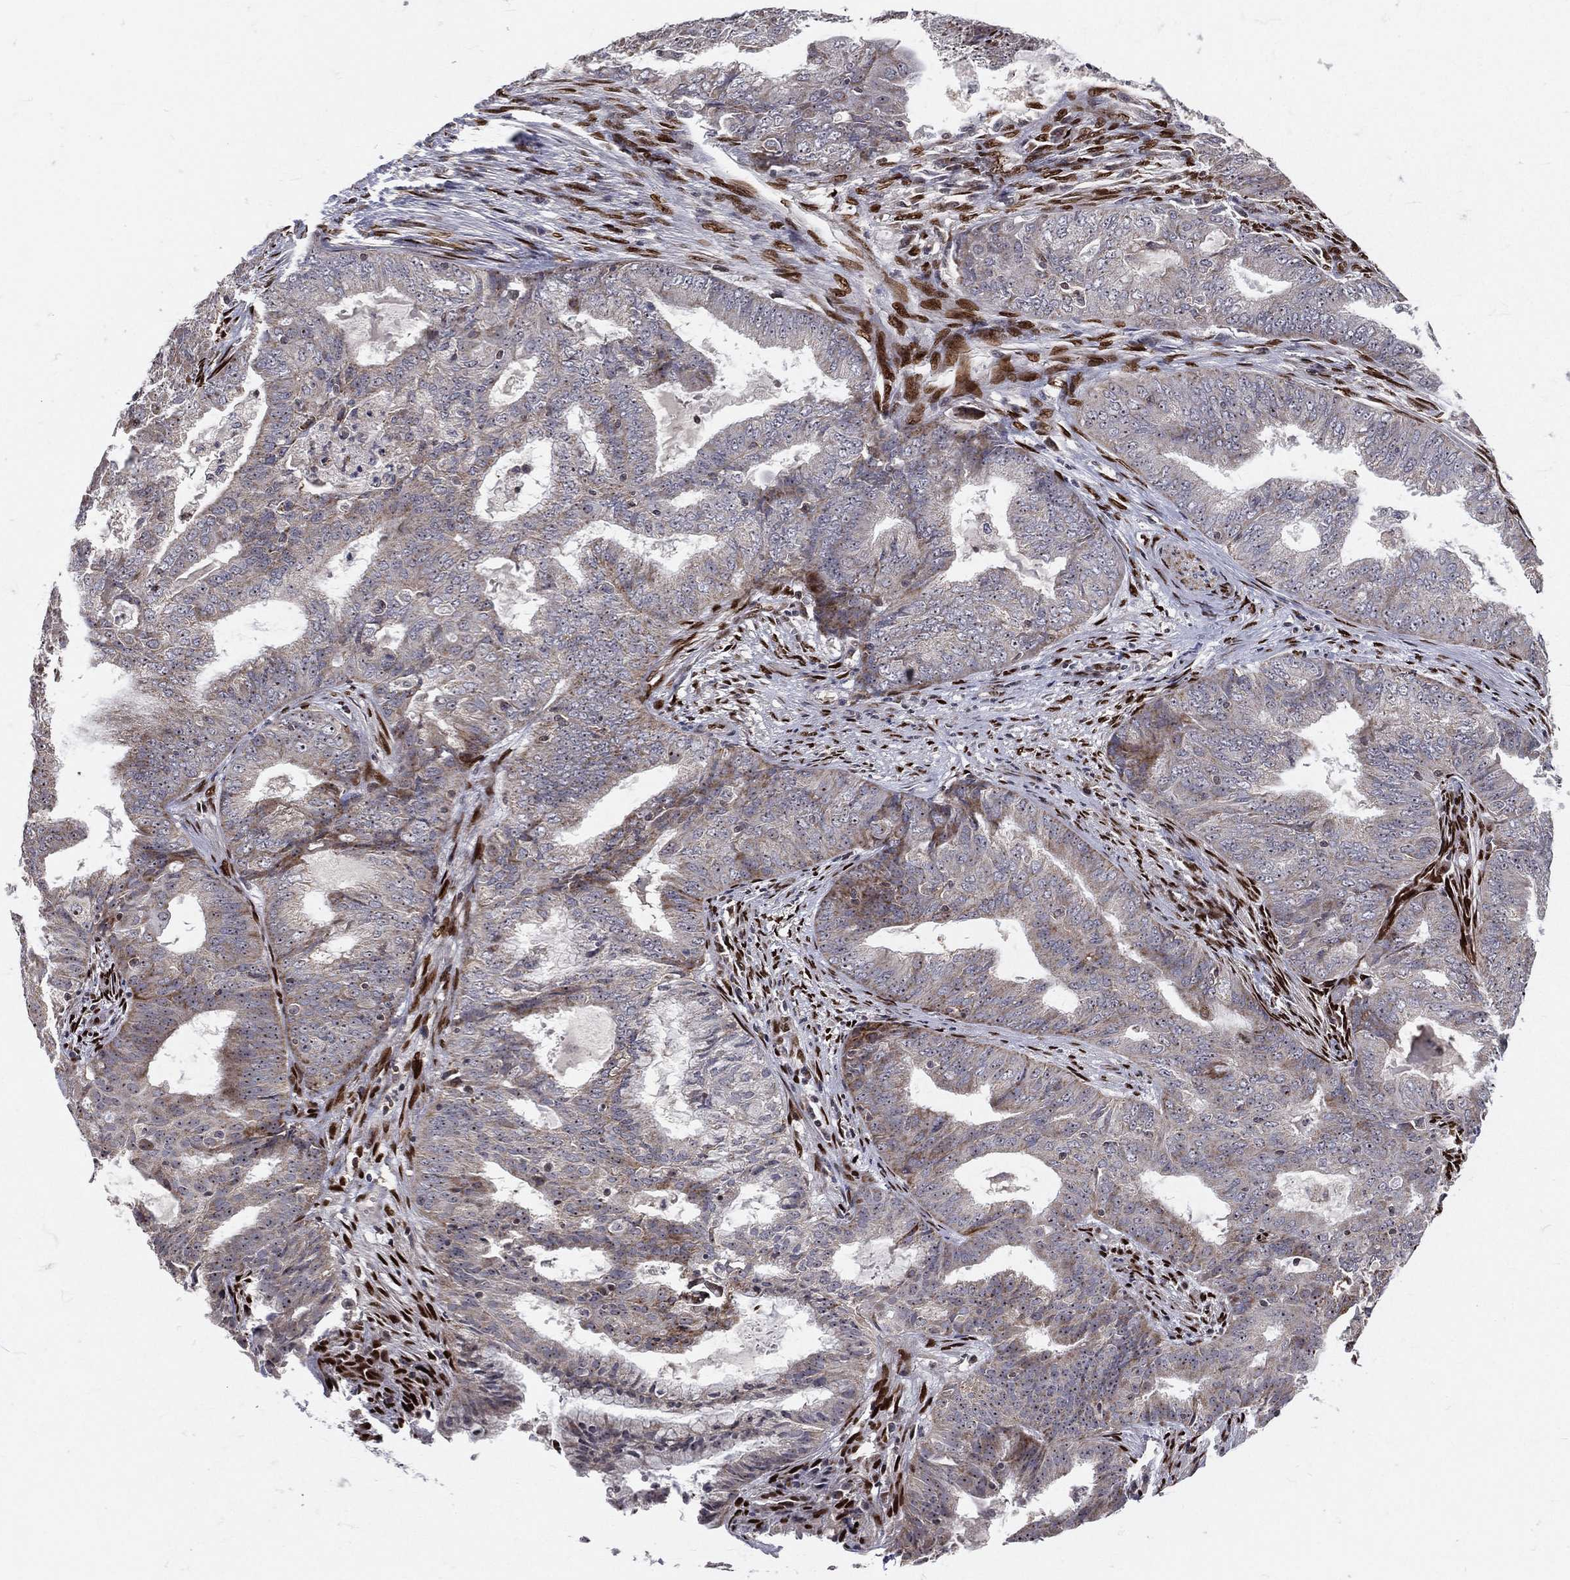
{"staining": {"intensity": "moderate", "quantity": "<25%", "location": "cytoplasmic/membranous"}, "tissue": "endometrial cancer", "cell_type": "Tumor cells", "image_type": "cancer", "snomed": [{"axis": "morphology", "description": "Adenocarcinoma, NOS"}, {"axis": "topography", "description": "Endometrium"}], "caption": "A micrograph of human adenocarcinoma (endometrial) stained for a protein reveals moderate cytoplasmic/membranous brown staining in tumor cells.", "gene": "ZEB1", "patient": {"sex": "female", "age": 62}}